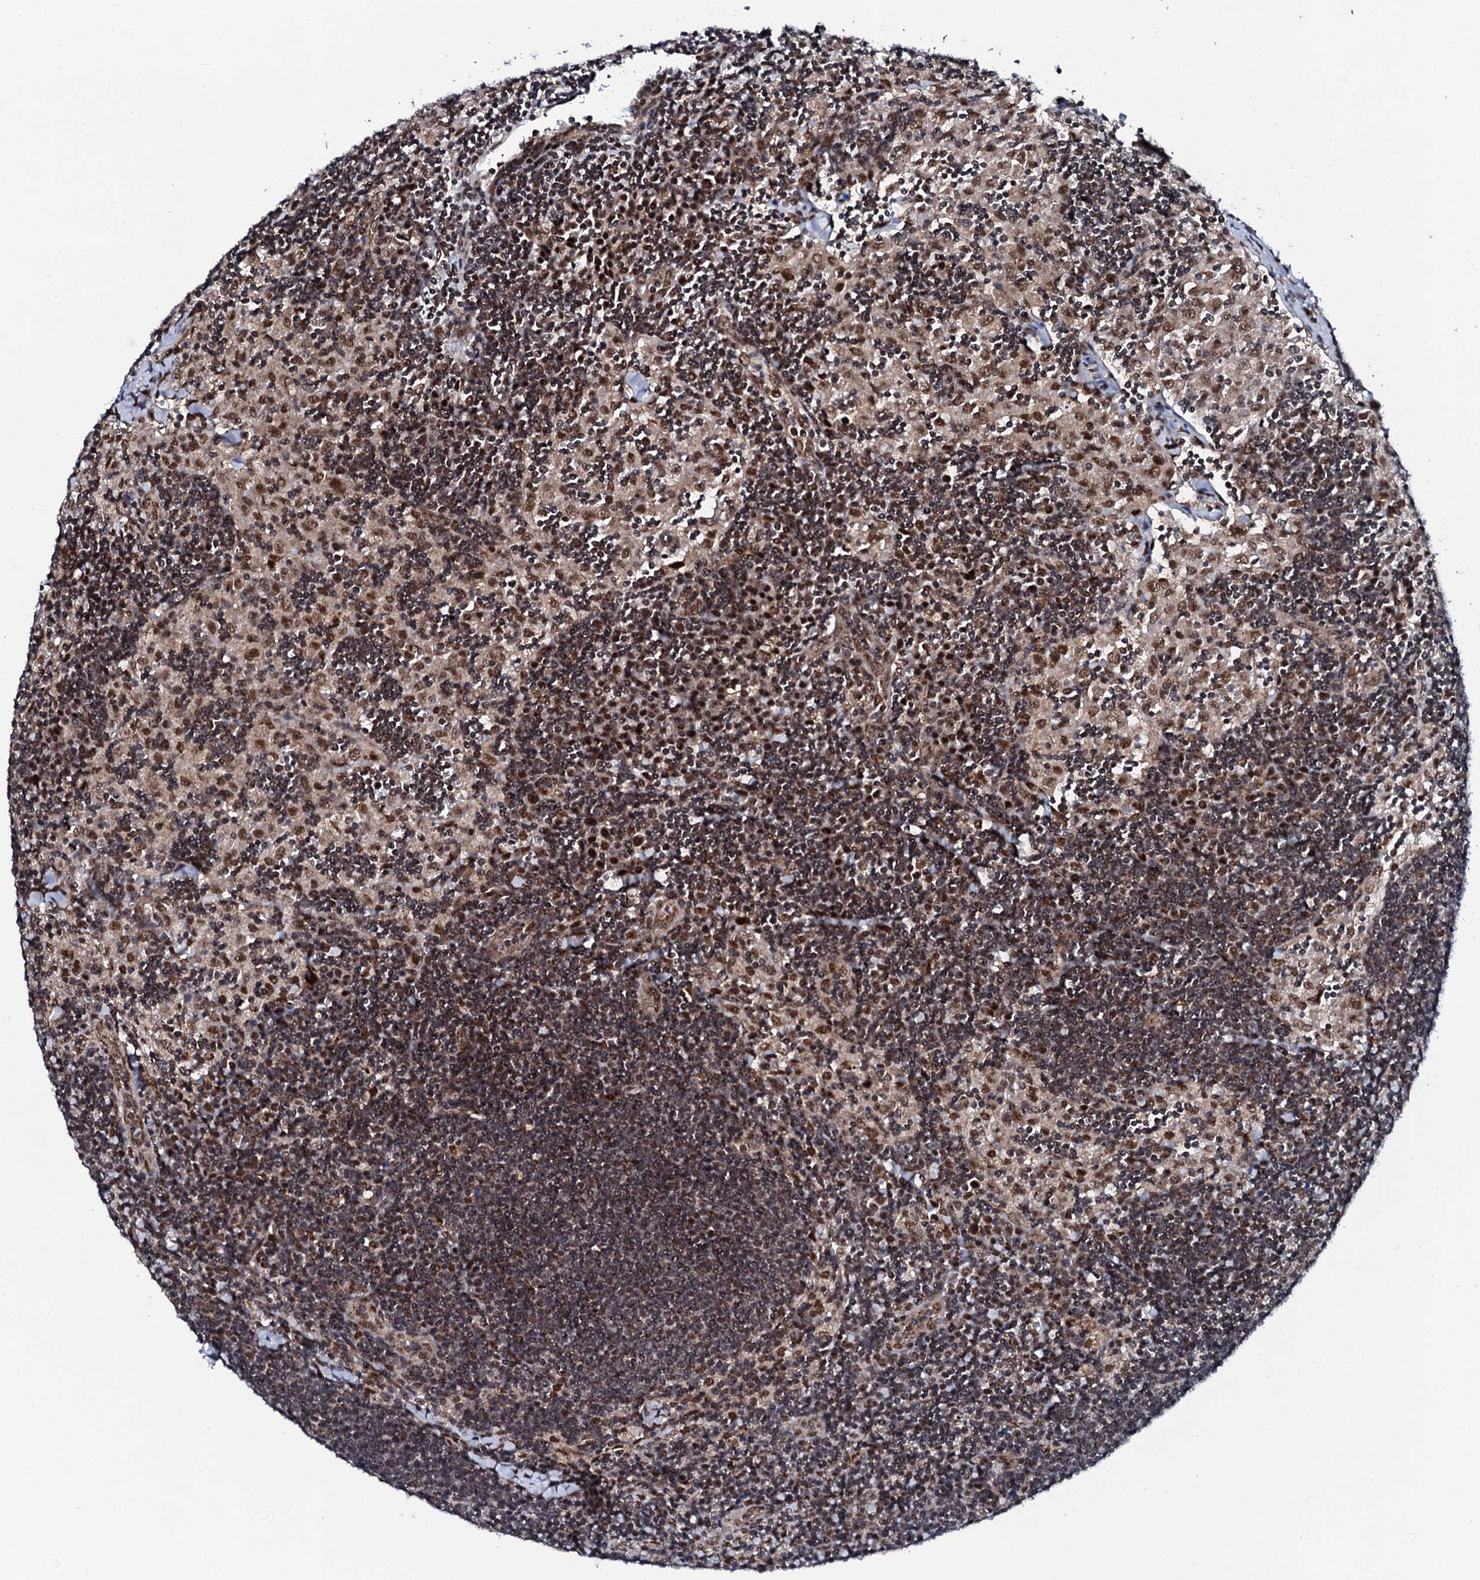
{"staining": {"intensity": "moderate", "quantity": ">75%", "location": "nuclear"}, "tissue": "lymph node", "cell_type": "Germinal center cells", "image_type": "normal", "snomed": [{"axis": "morphology", "description": "Normal tissue, NOS"}, {"axis": "topography", "description": "Lymph node"}], "caption": "This micrograph shows benign lymph node stained with IHC to label a protein in brown. The nuclear of germinal center cells show moderate positivity for the protein. Nuclei are counter-stained blue.", "gene": "CSTF3", "patient": {"sex": "male", "age": 24}}